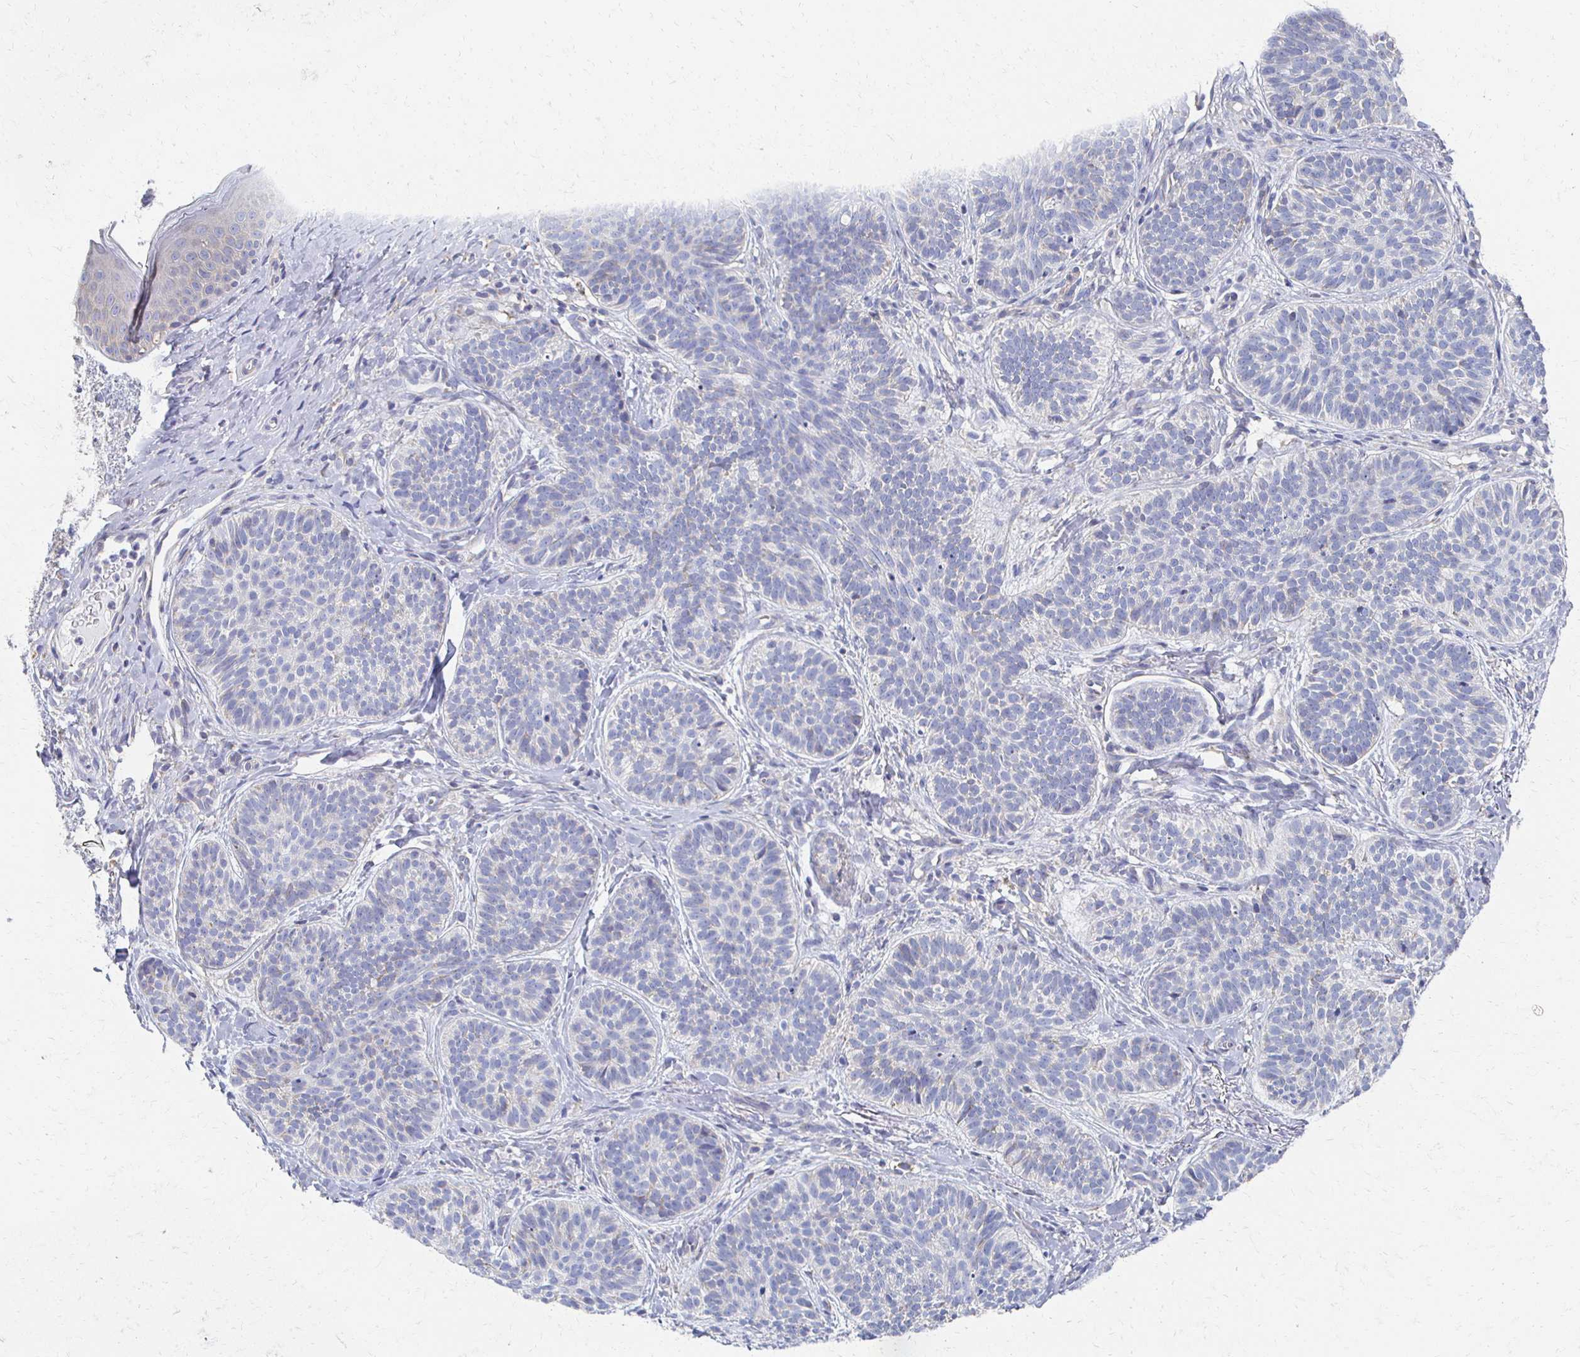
{"staining": {"intensity": "negative", "quantity": "none", "location": "none"}, "tissue": "skin cancer", "cell_type": "Tumor cells", "image_type": "cancer", "snomed": [{"axis": "morphology", "description": "Basal cell carcinoma"}, {"axis": "topography", "description": "Skin"}], "caption": "A histopathology image of skin cancer (basal cell carcinoma) stained for a protein demonstrates no brown staining in tumor cells.", "gene": "ATP1A3", "patient": {"sex": "male", "age": 54}}